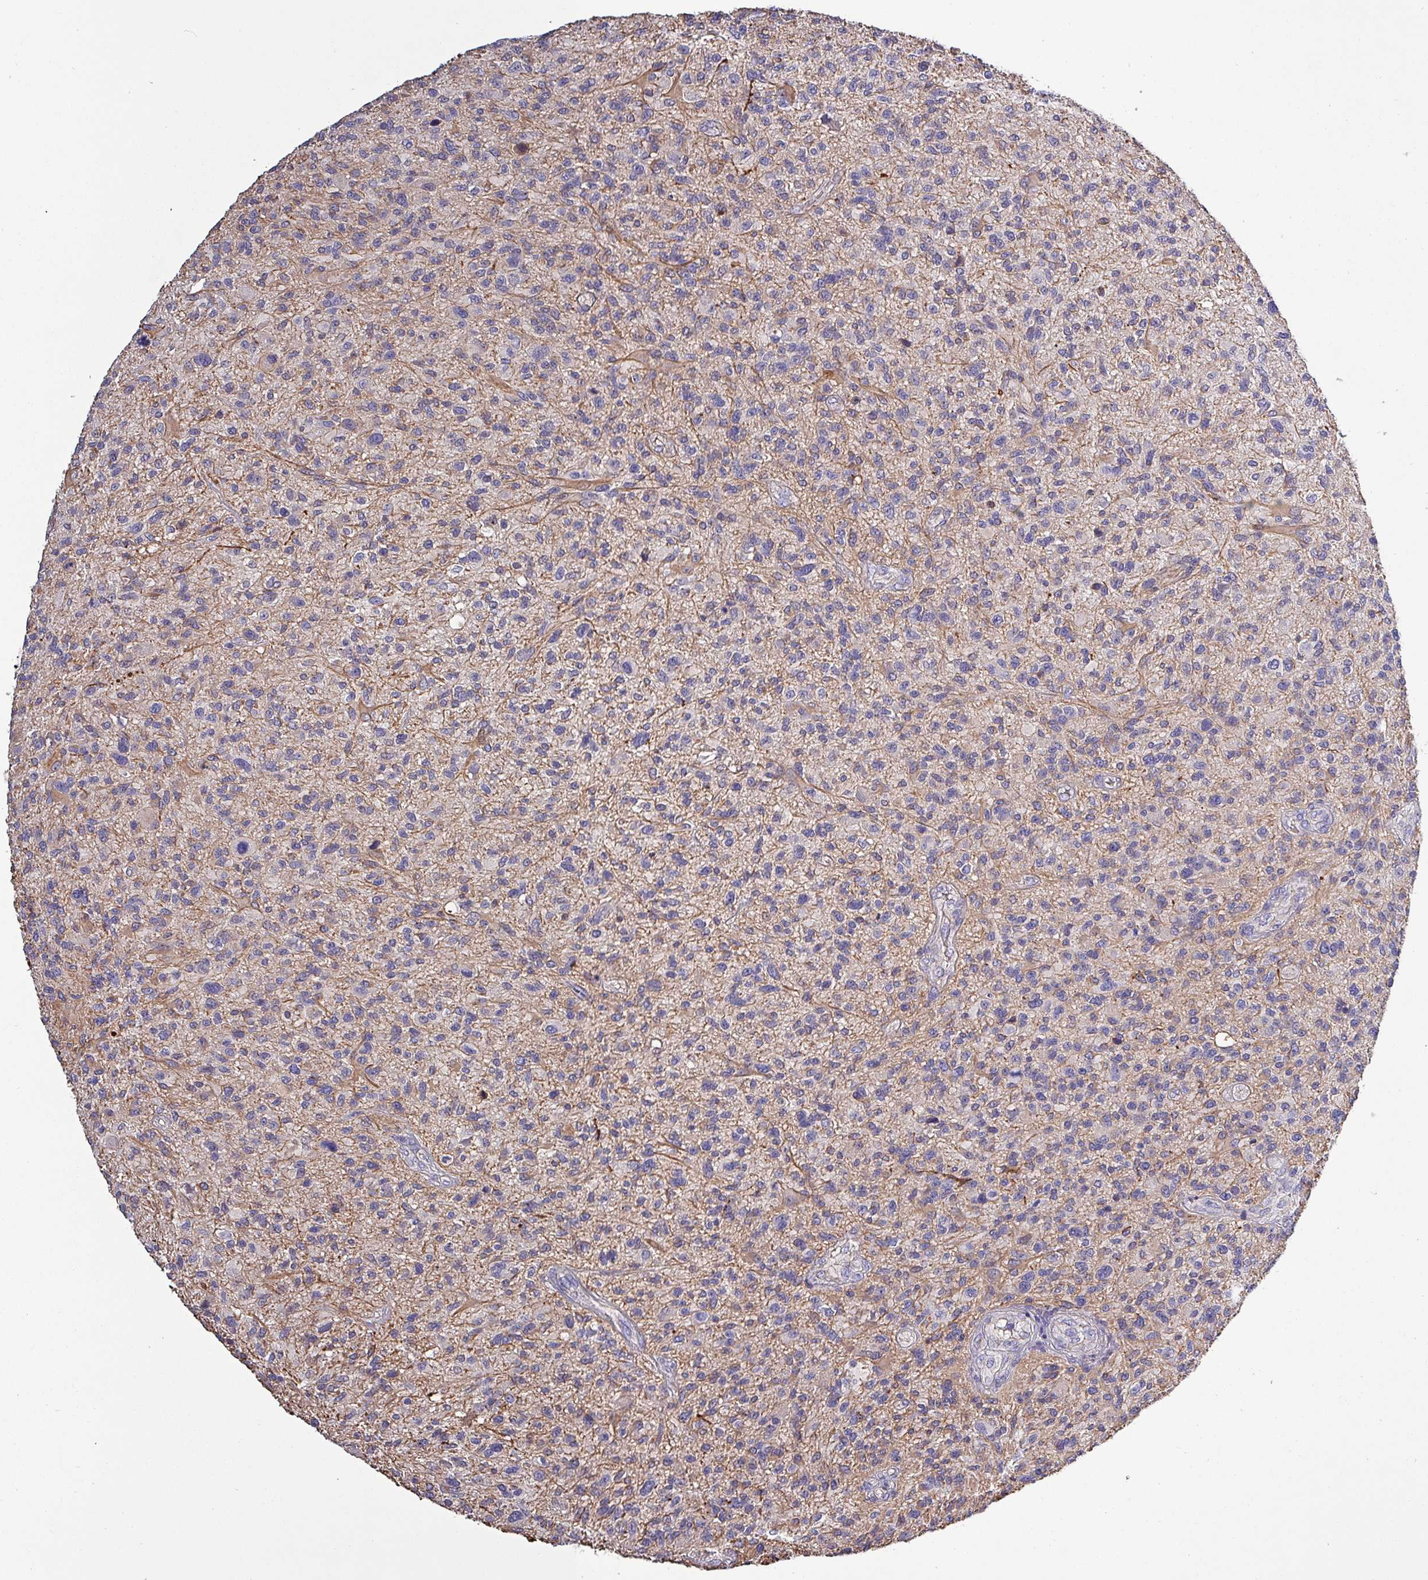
{"staining": {"intensity": "negative", "quantity": "none", "location": "none"}, "tissue": "glioma", "cell_type": "Tumor cells", "image_type": "cancer", "snomed": [{"axis": "morphology", "description": "Glioma, malignant, High grade"}, {"axis": "topography", "description": "Brain"}], "caption": "Histopathology image shows no significant protein expression in tumor cells of malignant glioma (high-grade). (DAB immunohistochemistry visualized using brightfield microscopy, high magnification).", "gene": "HTRA4", "patient": {"sex": "male", "age": 47}}